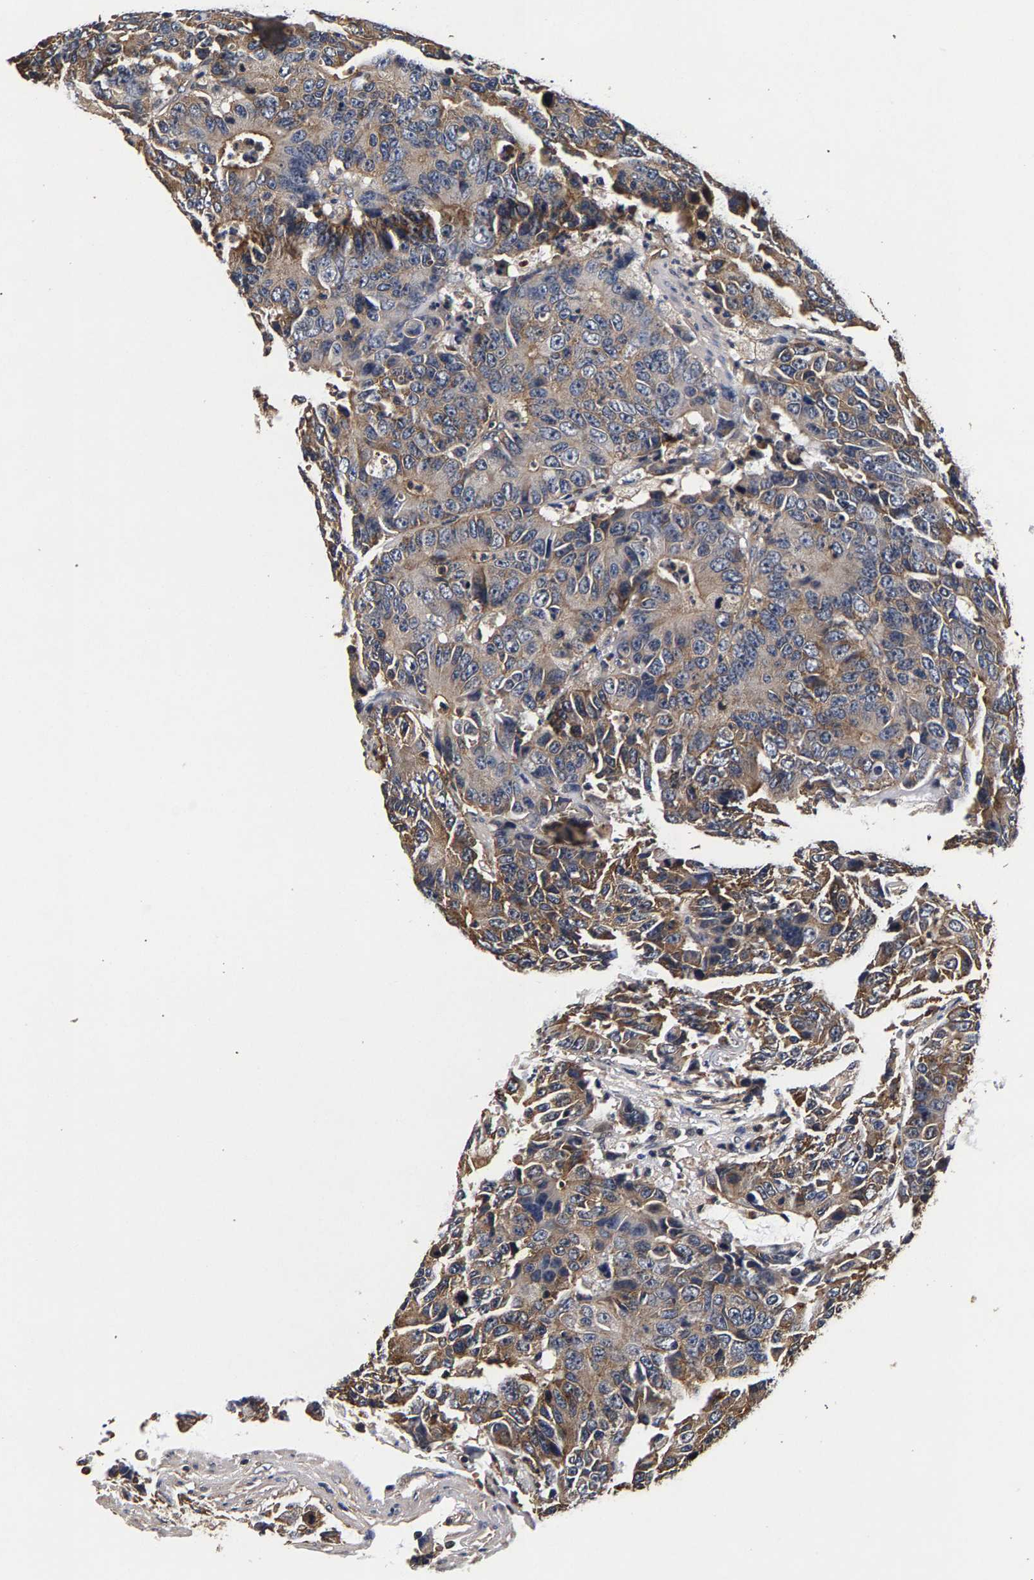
{"staining": {"intensity": "weak", "quantity": ">75%", "location": "cytoplasmic/membranous"}, "tissue": "colorectal cancer", "cell_type": "Tumor cells", "image_type": "cancer", "snomed": [{"axis": "morphology", "description": "Adenocarcinoma, NOS"}, {"axis": "topography", "description": "Colon"}], "caption": "DAB immunohistochemical staining of human colorectal adenocarcinoma displays weak cytoplasmic/membranous protein positivity in about >75% of tumor cells.", "gene": "MARCHF7", "patient": {"sex": "female", "age": 86}}